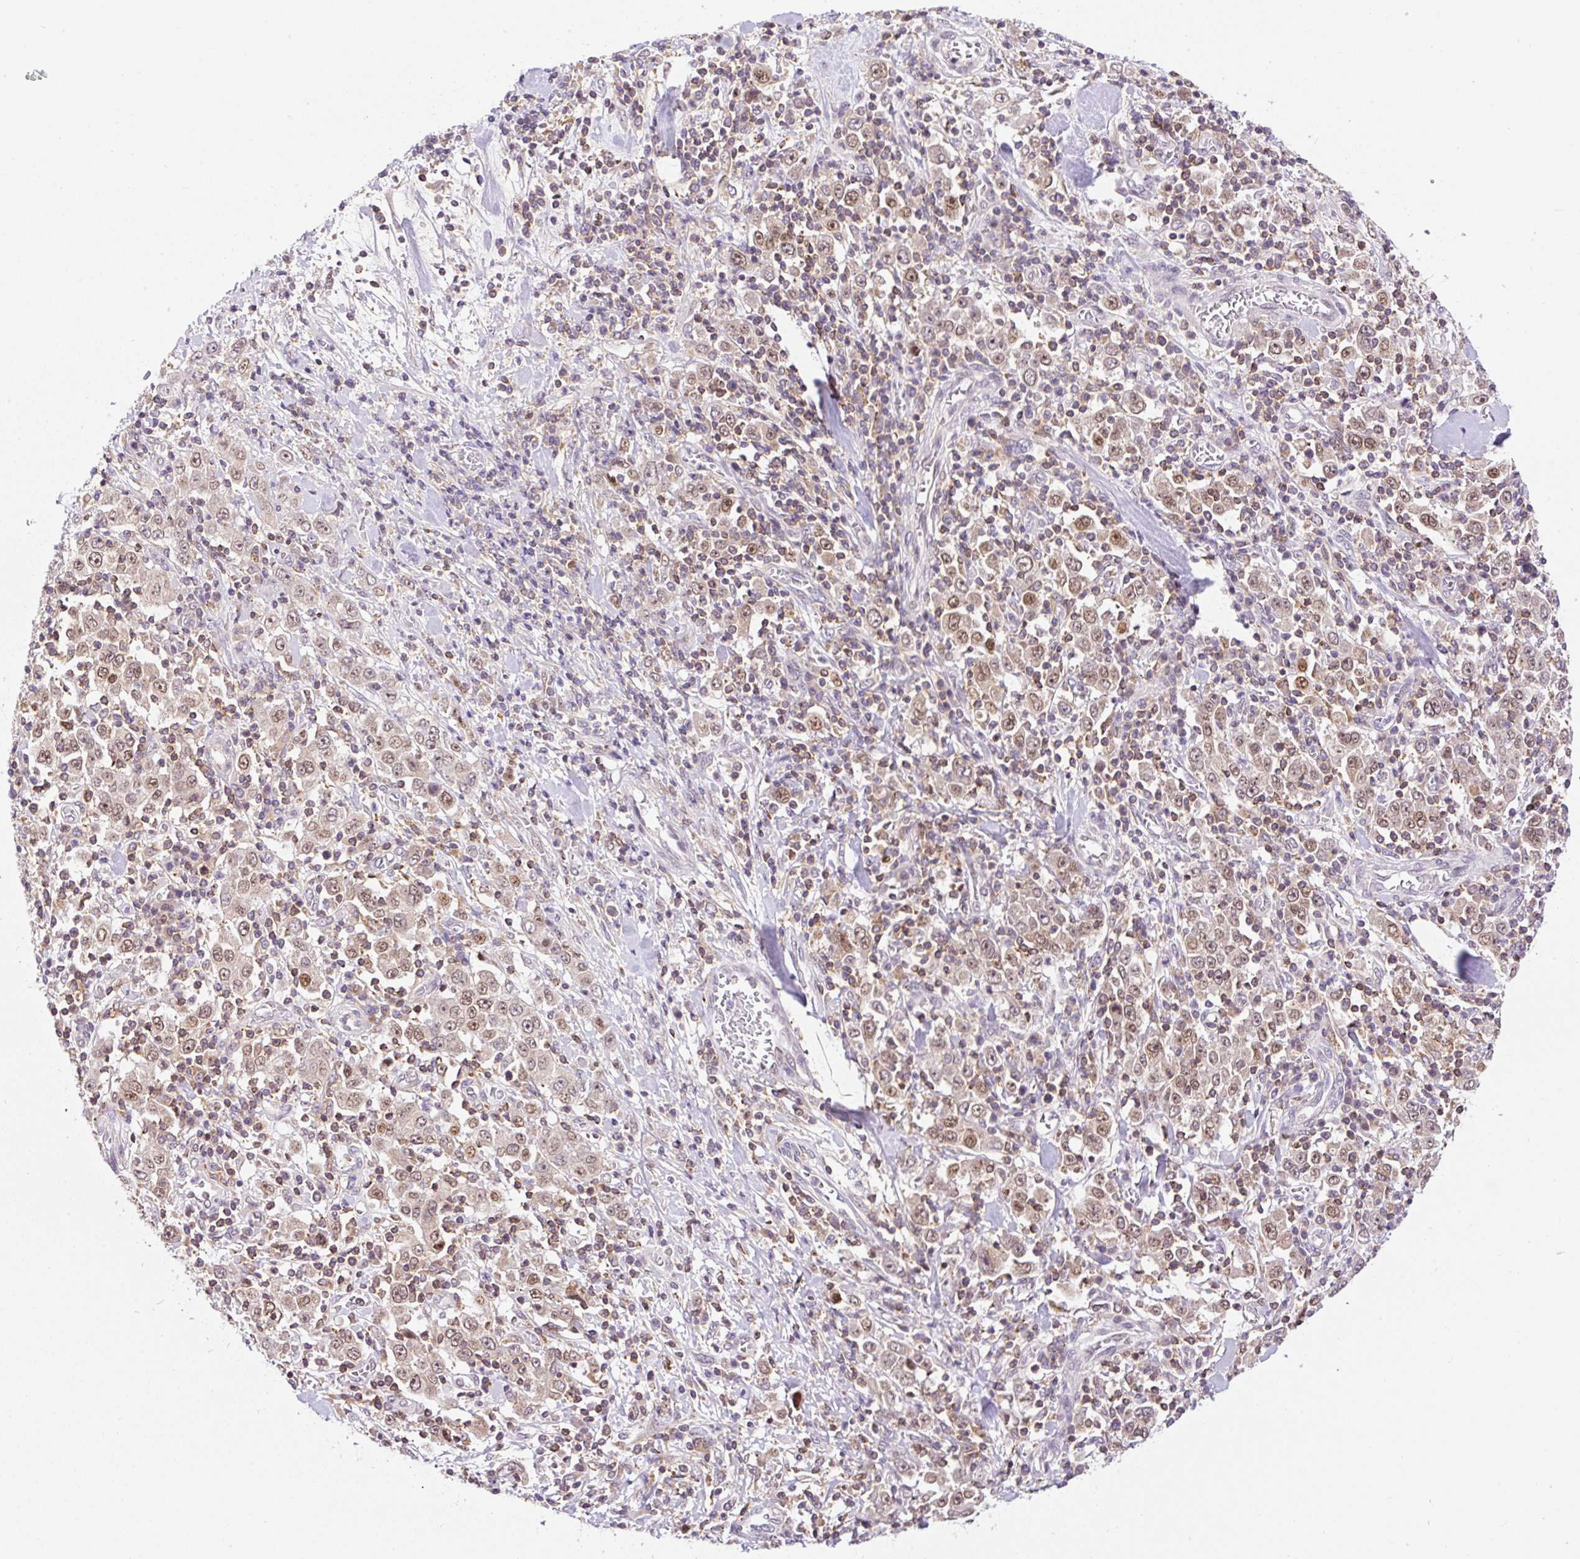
{"staining": {"intensity": "weak", "quantity": ">75%", "location": "nuclear"}, "tissue": "stomach cancer", "cell_type": "Tumor cells", "image_type": "cancer", "snomed": [{"axis": "morphology", "description": "Normal tissue, NOS"}, {"axis": "morphology", "description": "Adenocarcinoma, NOS"}, {"axis": "topography", "description": "Stomach, upper"}, {"axis": "topography", "description": "Stomach"}], "caption": "A high-resolution micrograph shows IHC staining of stomach cancer, which demonstrates weak nuclear expression in approximately >75% of tumor cells. (Stains: DAB (3,3'-diaminobenzidine) in brown, nuclei in blue, Microscopy: brightfield microscopy at high magnification).", "gene": "CARD11", "patient": {"sex": "male", "age": 59}}